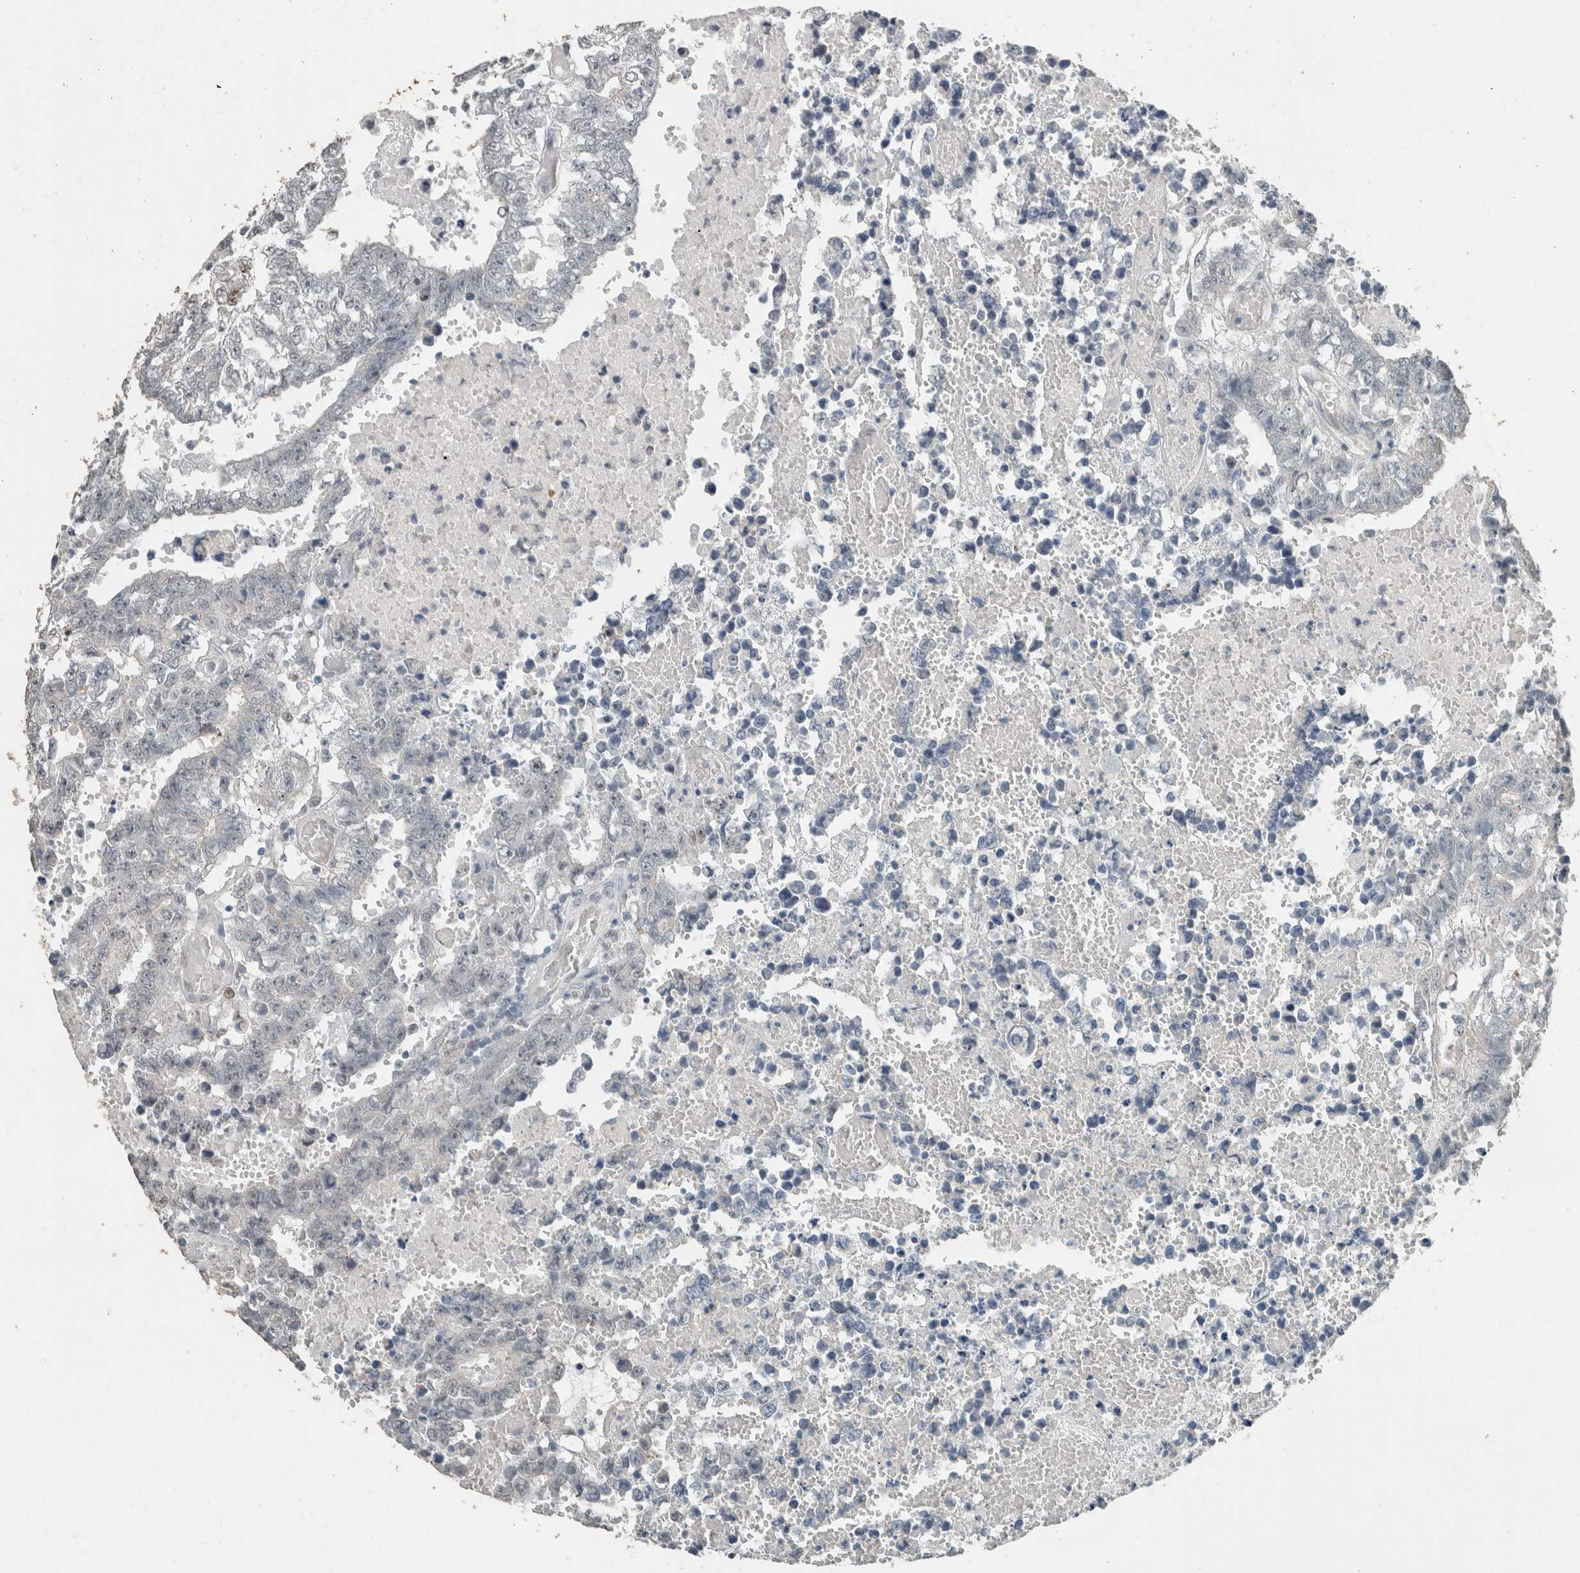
{"staining": {"intensity": "negative", "quantity": "none", "location": "none"}, "tissue": "testis cancer", "cell_type": "Tumor cells", "image_type": "cancer", "snomed": [{"axis": "morphology", "description": "Carcinoma, Embryonal, NOS"}, {"axis": "topography", "description": "Testis"}], "caption": "A photomicrograph of human testis cancer (embryonal carcinoma) is negative for staining in tumor cells. (IHC, brightfield microscopy, high magnification).", "gene": "ACVR2B", "patient": {"sex": "male", "age": 25}}